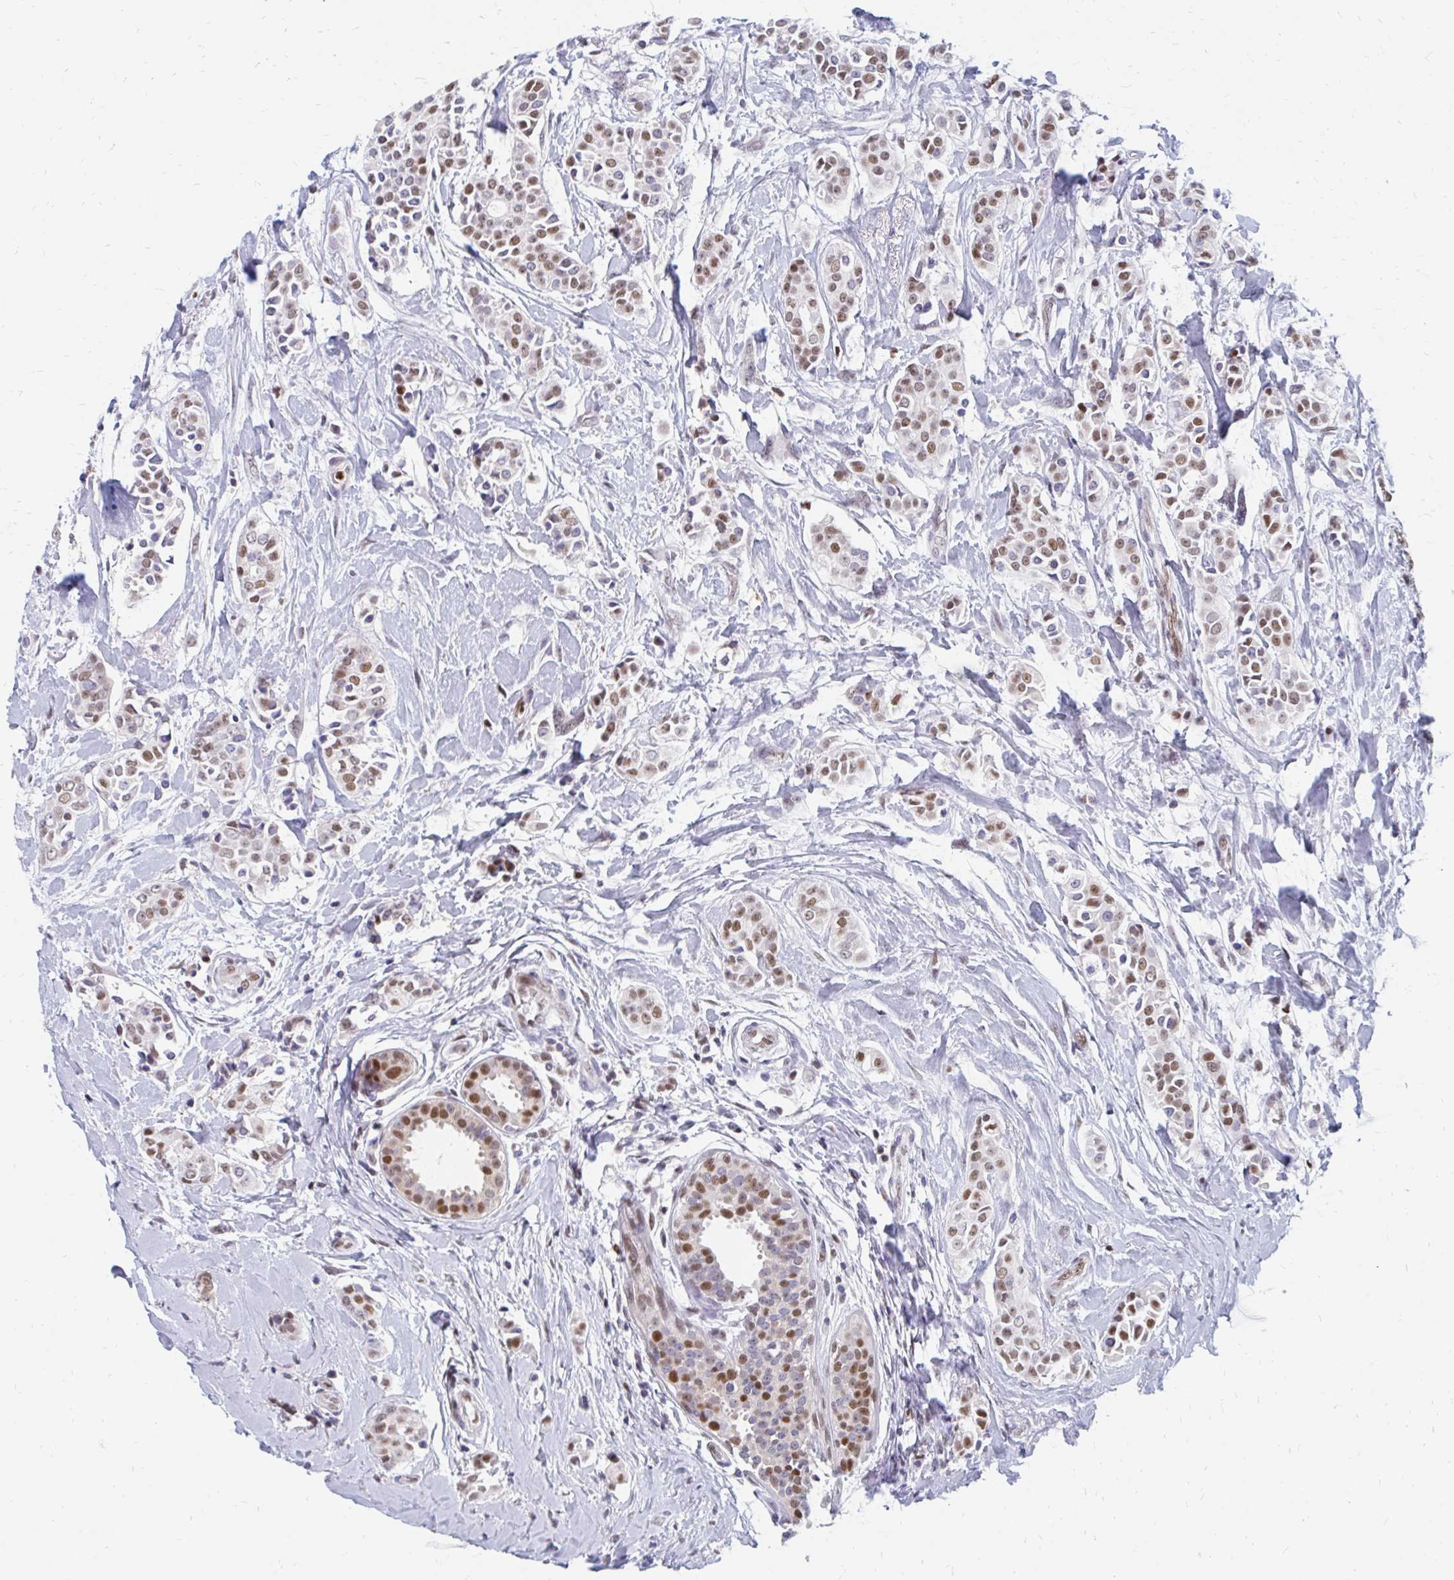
{"staining": {"intensity": "moderate", "quantity": ">75%", "location": "nuclear"}, "tissue": "breast cancer", "cell_type": "Tumor cells", "image_type": "cancer", "snomed": [{"axis": "morphology", "description": "Duct carcinoma"}, {"axis": "topography", "description": "Breast"}], "caption": "Immunohistochemical staining of human breast invasive ductal carcinoma exhibits moderate nuclear protein staining in approximately >75% of tumor cells.", "gene": "PLK3", "patient": {"sex": "female", "age": 64}}